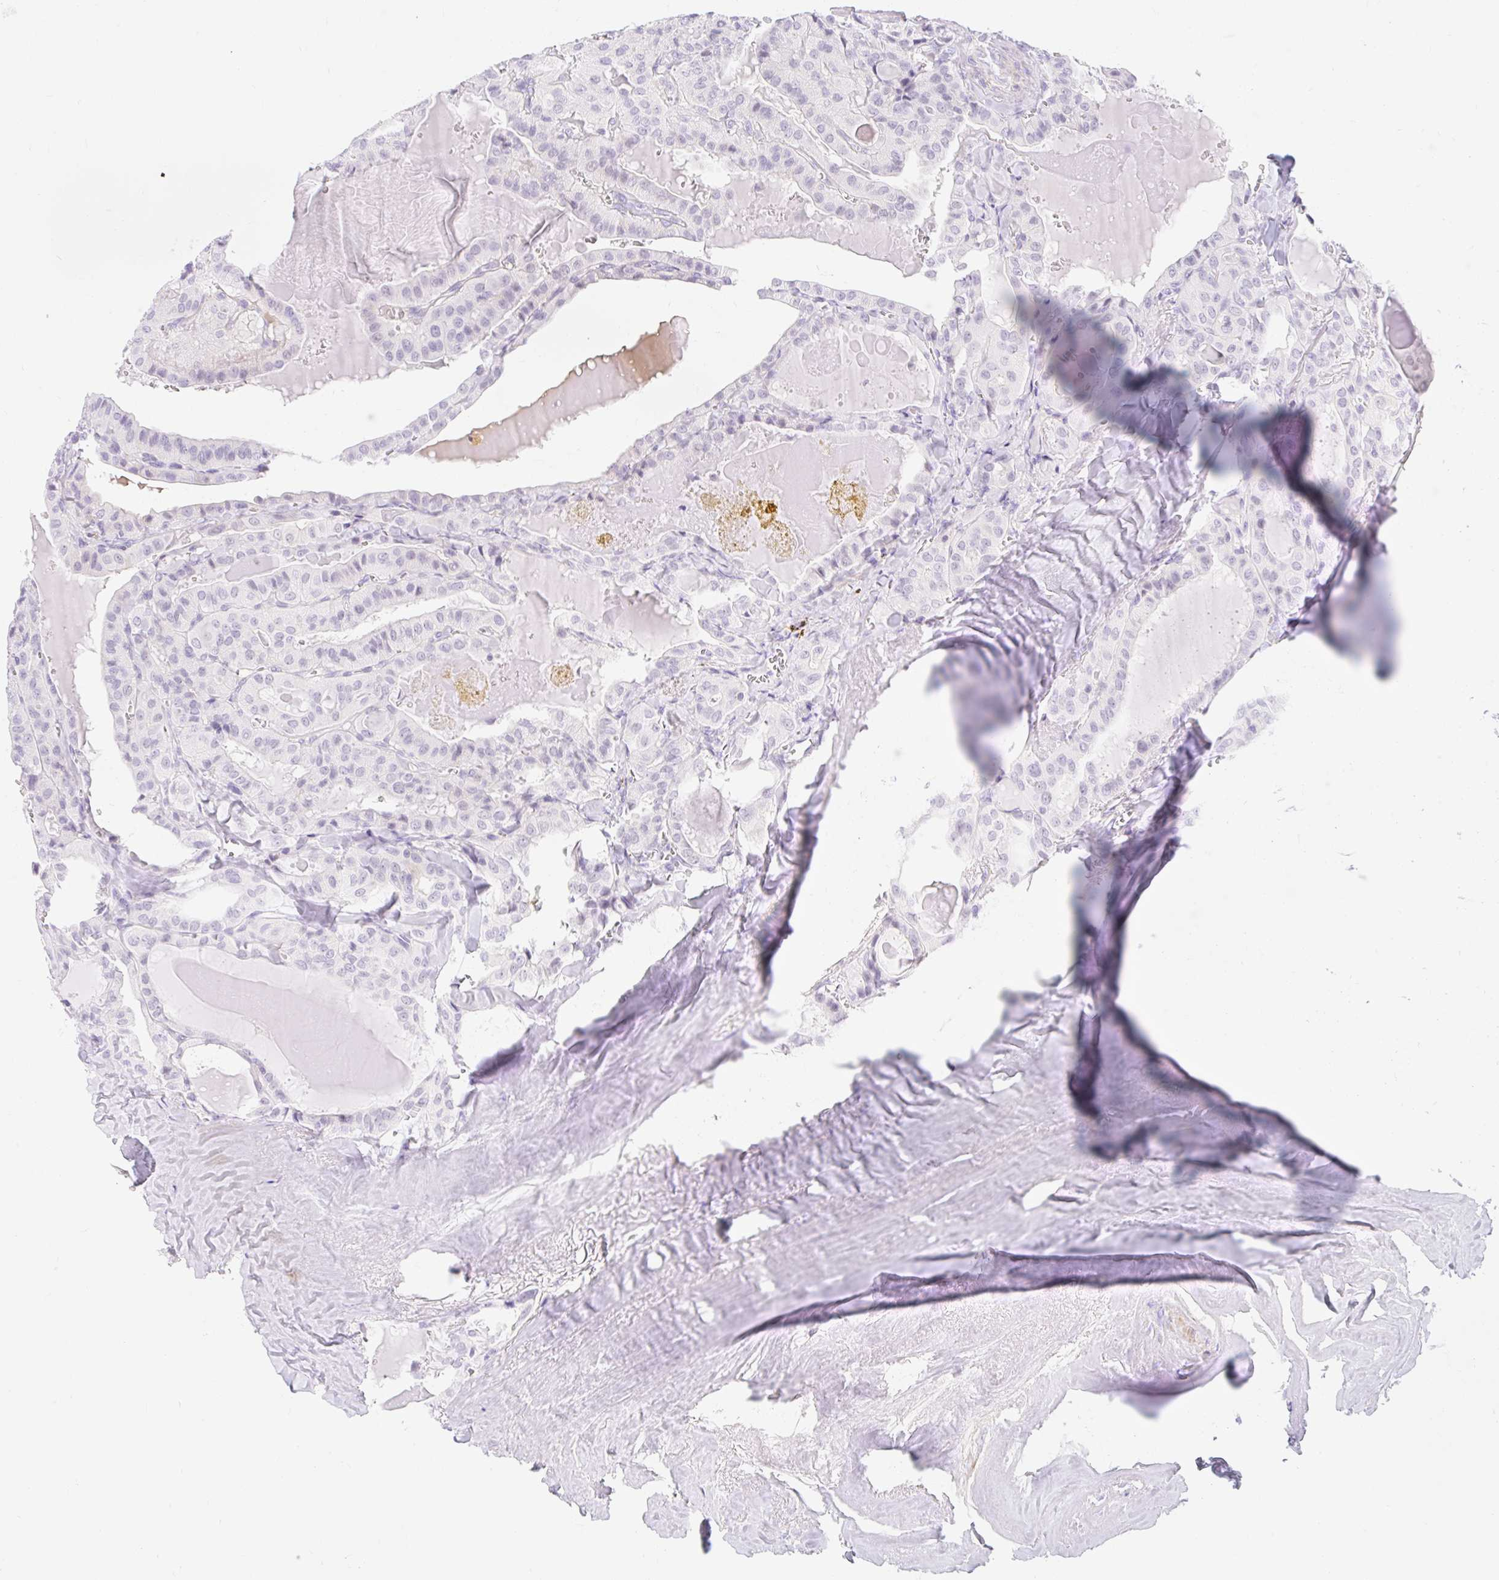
{"staining": {"intensity": "negative", "quantity": "none", "location": "none"}, "tissue": "thyroid cancer", "cell_type": "Tumor cells", "image_type": "cancer", "snomed": [{"axis": "morphology", "description": "Papillary adenocarcinoma, NOS"}, {"axis": "topography", "description": "Thyroid gland"}], "caption": "The histopathology image demonstrates no significant staining in tumor cells of thyroid papillary adenocarcinoma.", "gene": "SLC28A1", "patient": {"sex": "male", "age": 52}}